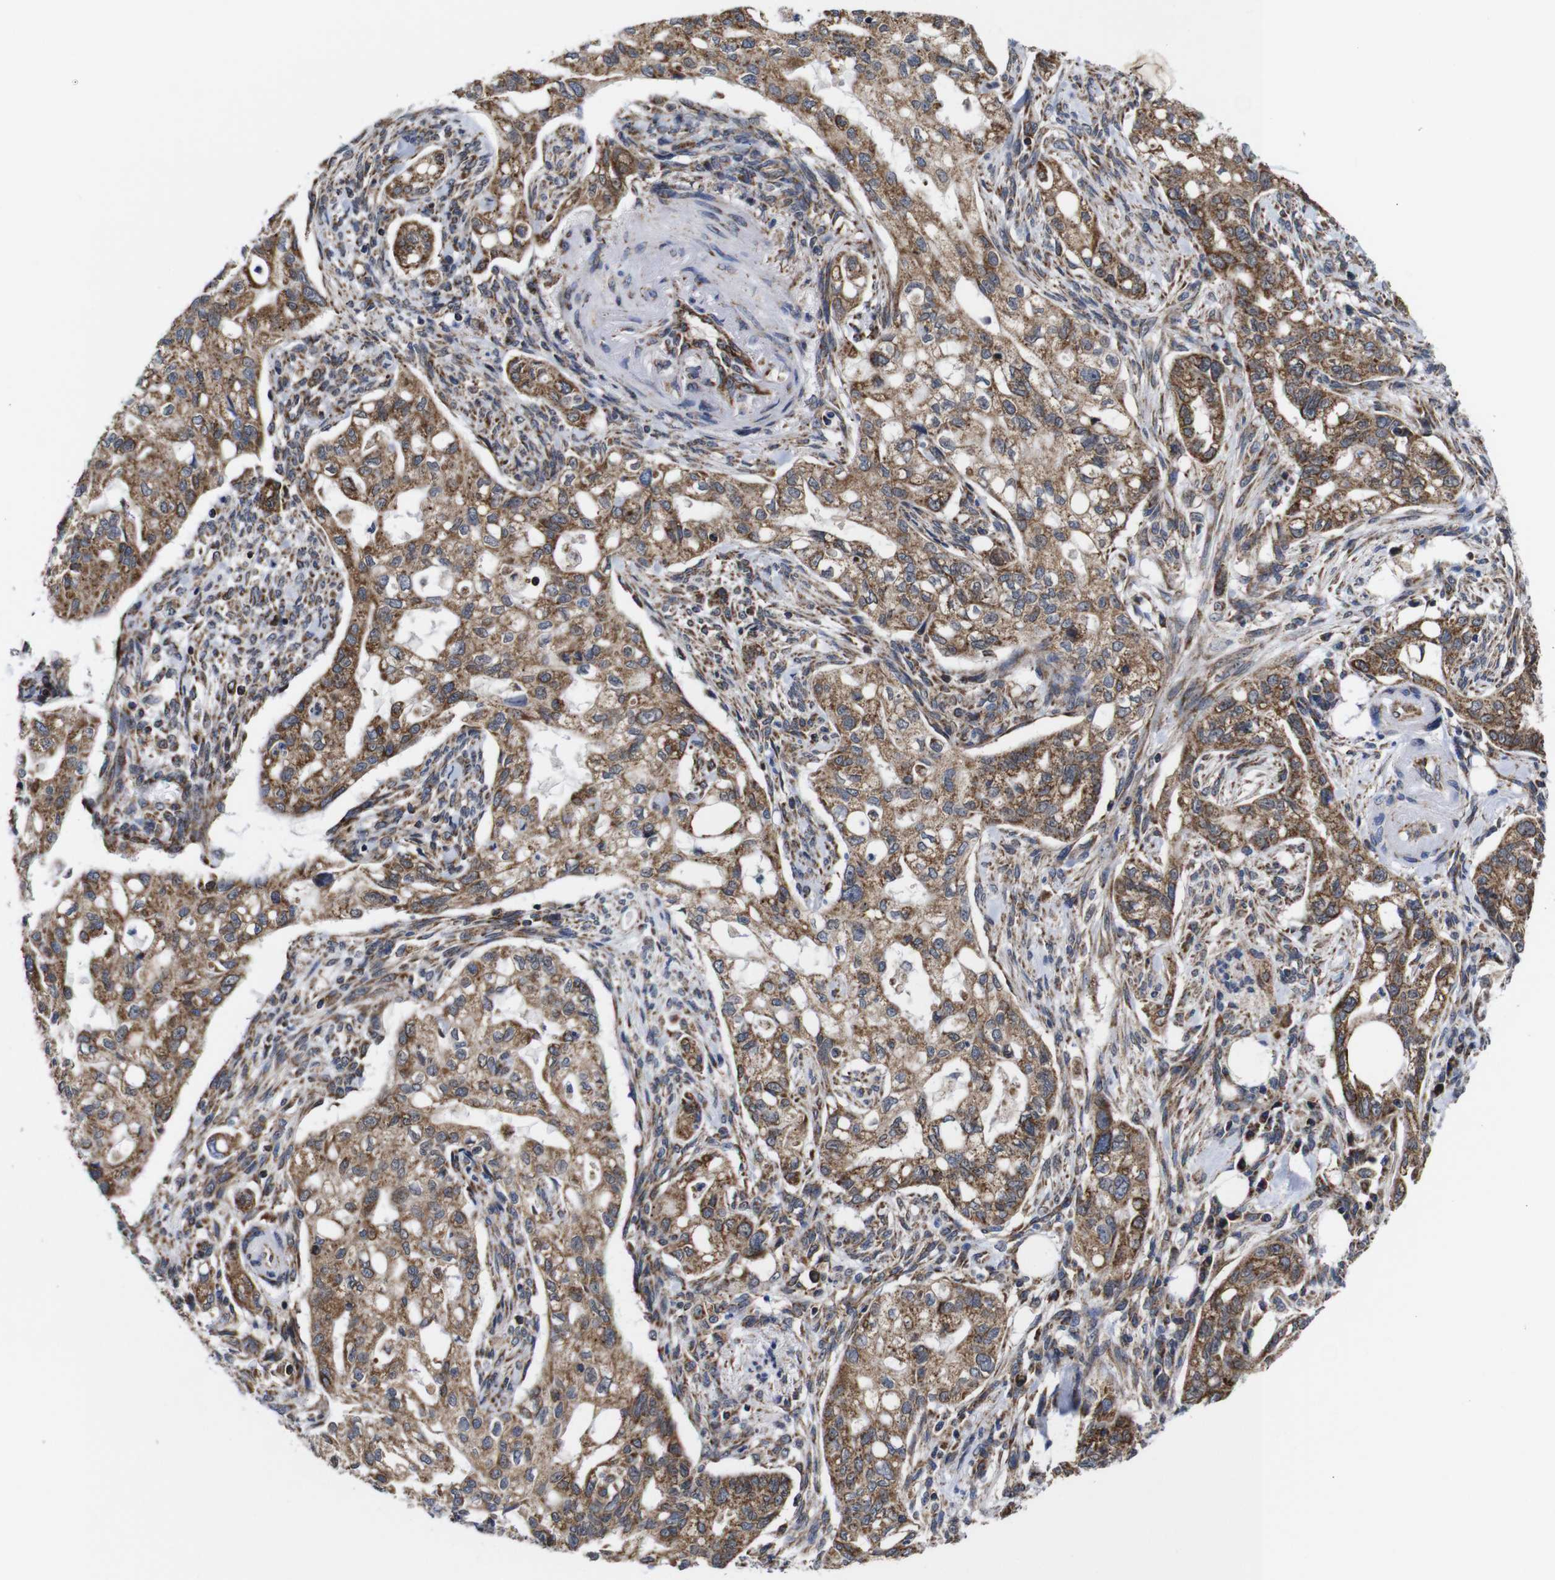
{"staining": {"intensity": "moderate", "quantity": ">75%", "location": "cytoplasmic/membranous"}, "tissue": "pancreatic cancer", "cell_type": "Tumor cells", "image_type": "cancer", "snomed": [{"axis": "morphology", "description": "Normal tissue, NOS"}, {"axis": "topography", "description": "Pancreas"}], "caption": "A medium amount of moderate cytoplasmic/membranous expression is appreciated in approximately >75% of tumor cells in pancreatic cancer tissue.", "gene": "C17orf80", "patient": {"sex": "male", "age": 42}}